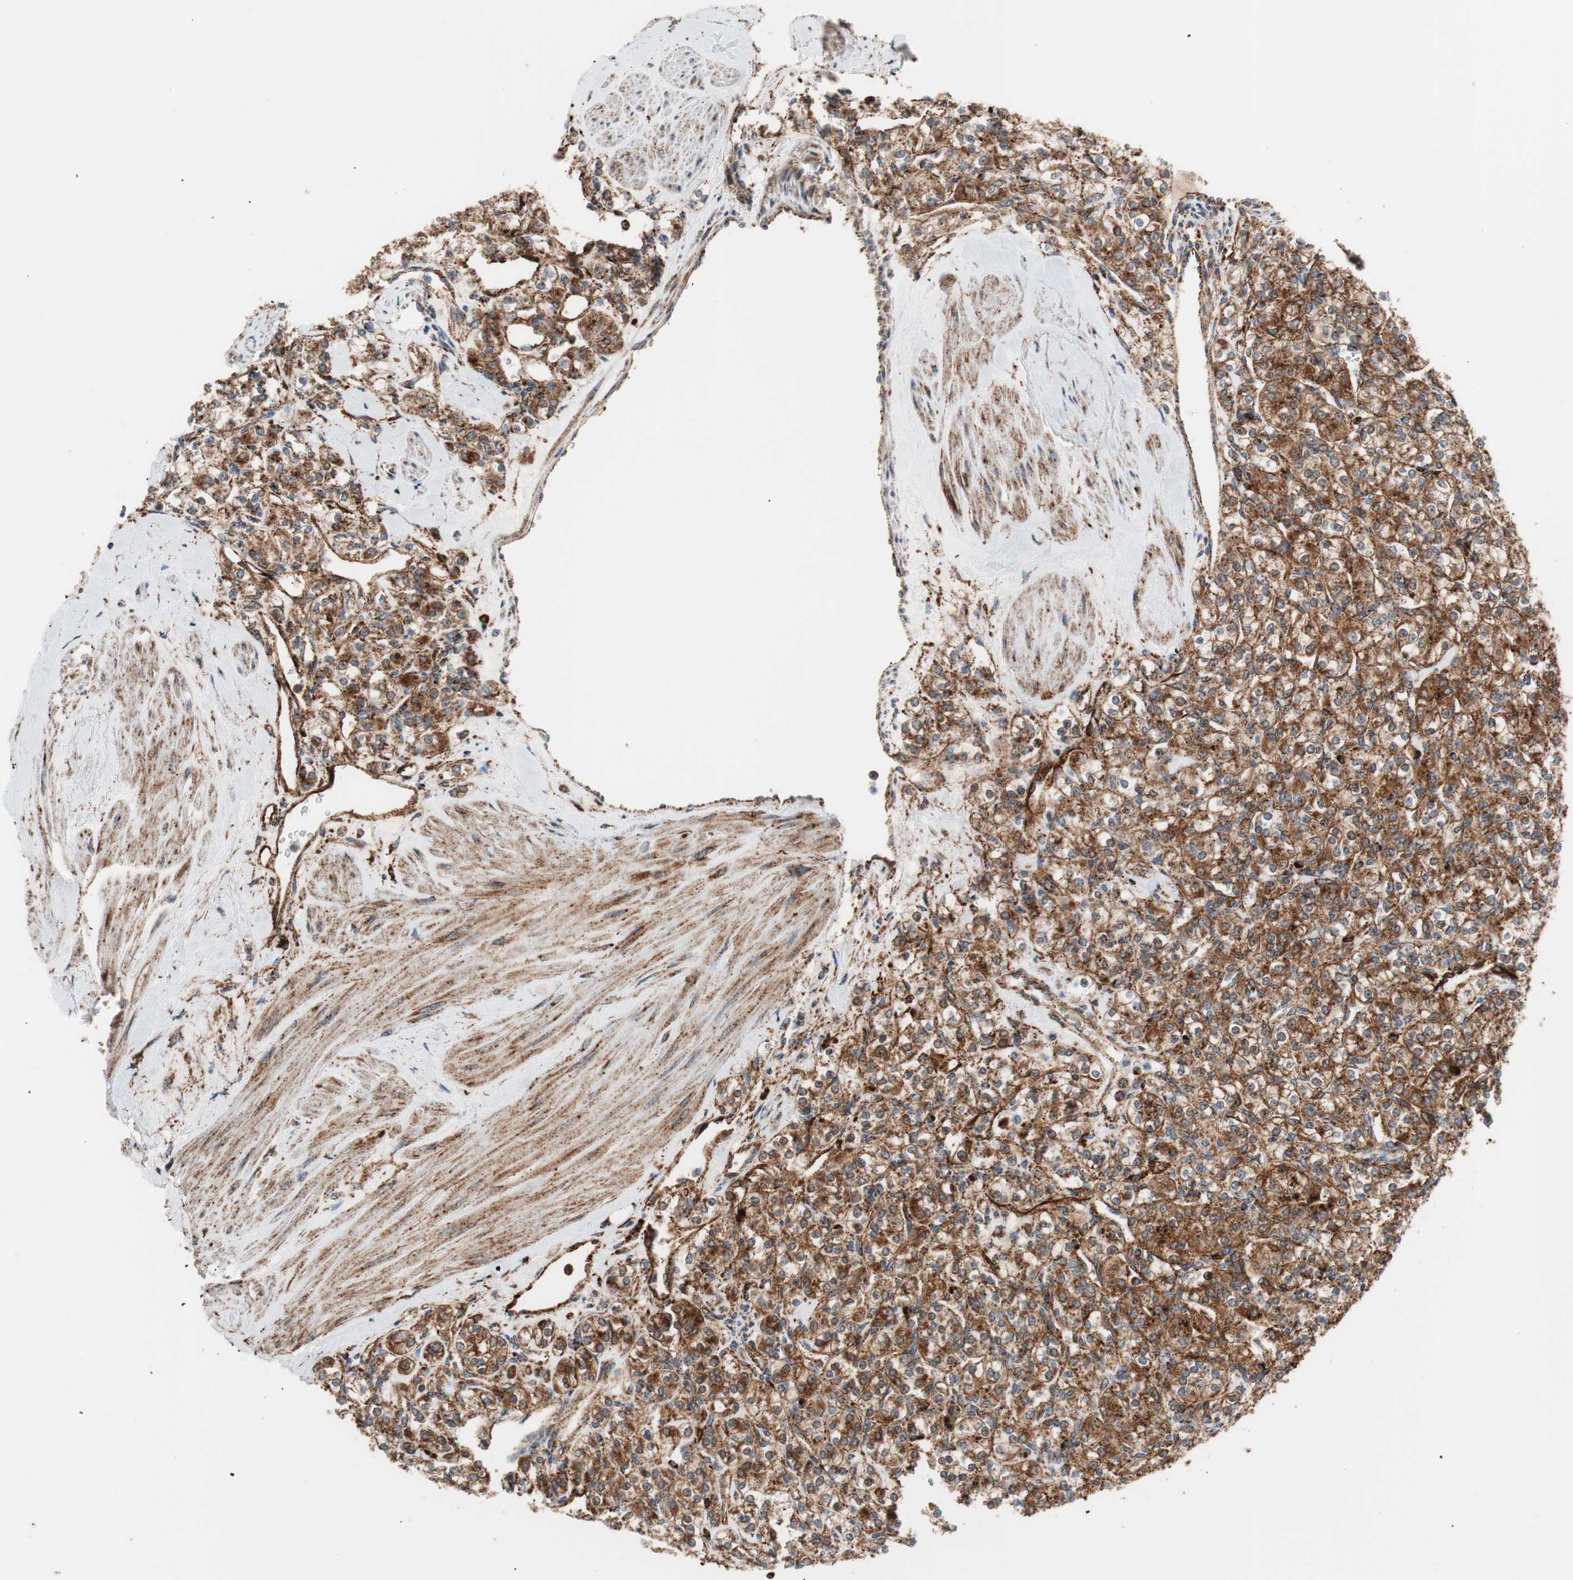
{"staining": {"intensity": "strong", "quantity": ">75%", "location": "cytoplasmic/membranous"}, "tissue": "renal cancer", "cell_type": "Tumor cells", "image_type": "cancer", "snomed": [{"axis": "morphology", "description": "Adenocarcinoma, NOS"}, {"axis": "topography", "description": "Kidney"}], "caption": "Immunohistochemistry (DAB) staining of renal cancer demonstrates strong cytoplasmic/membranous protein positivity in approximately >75% of tumor cells. (brown staining indicates protein expression, while blue staining denotes nuclei).", "gene": "LAMP1", "patient": {"sex": "male", "age": 77}}